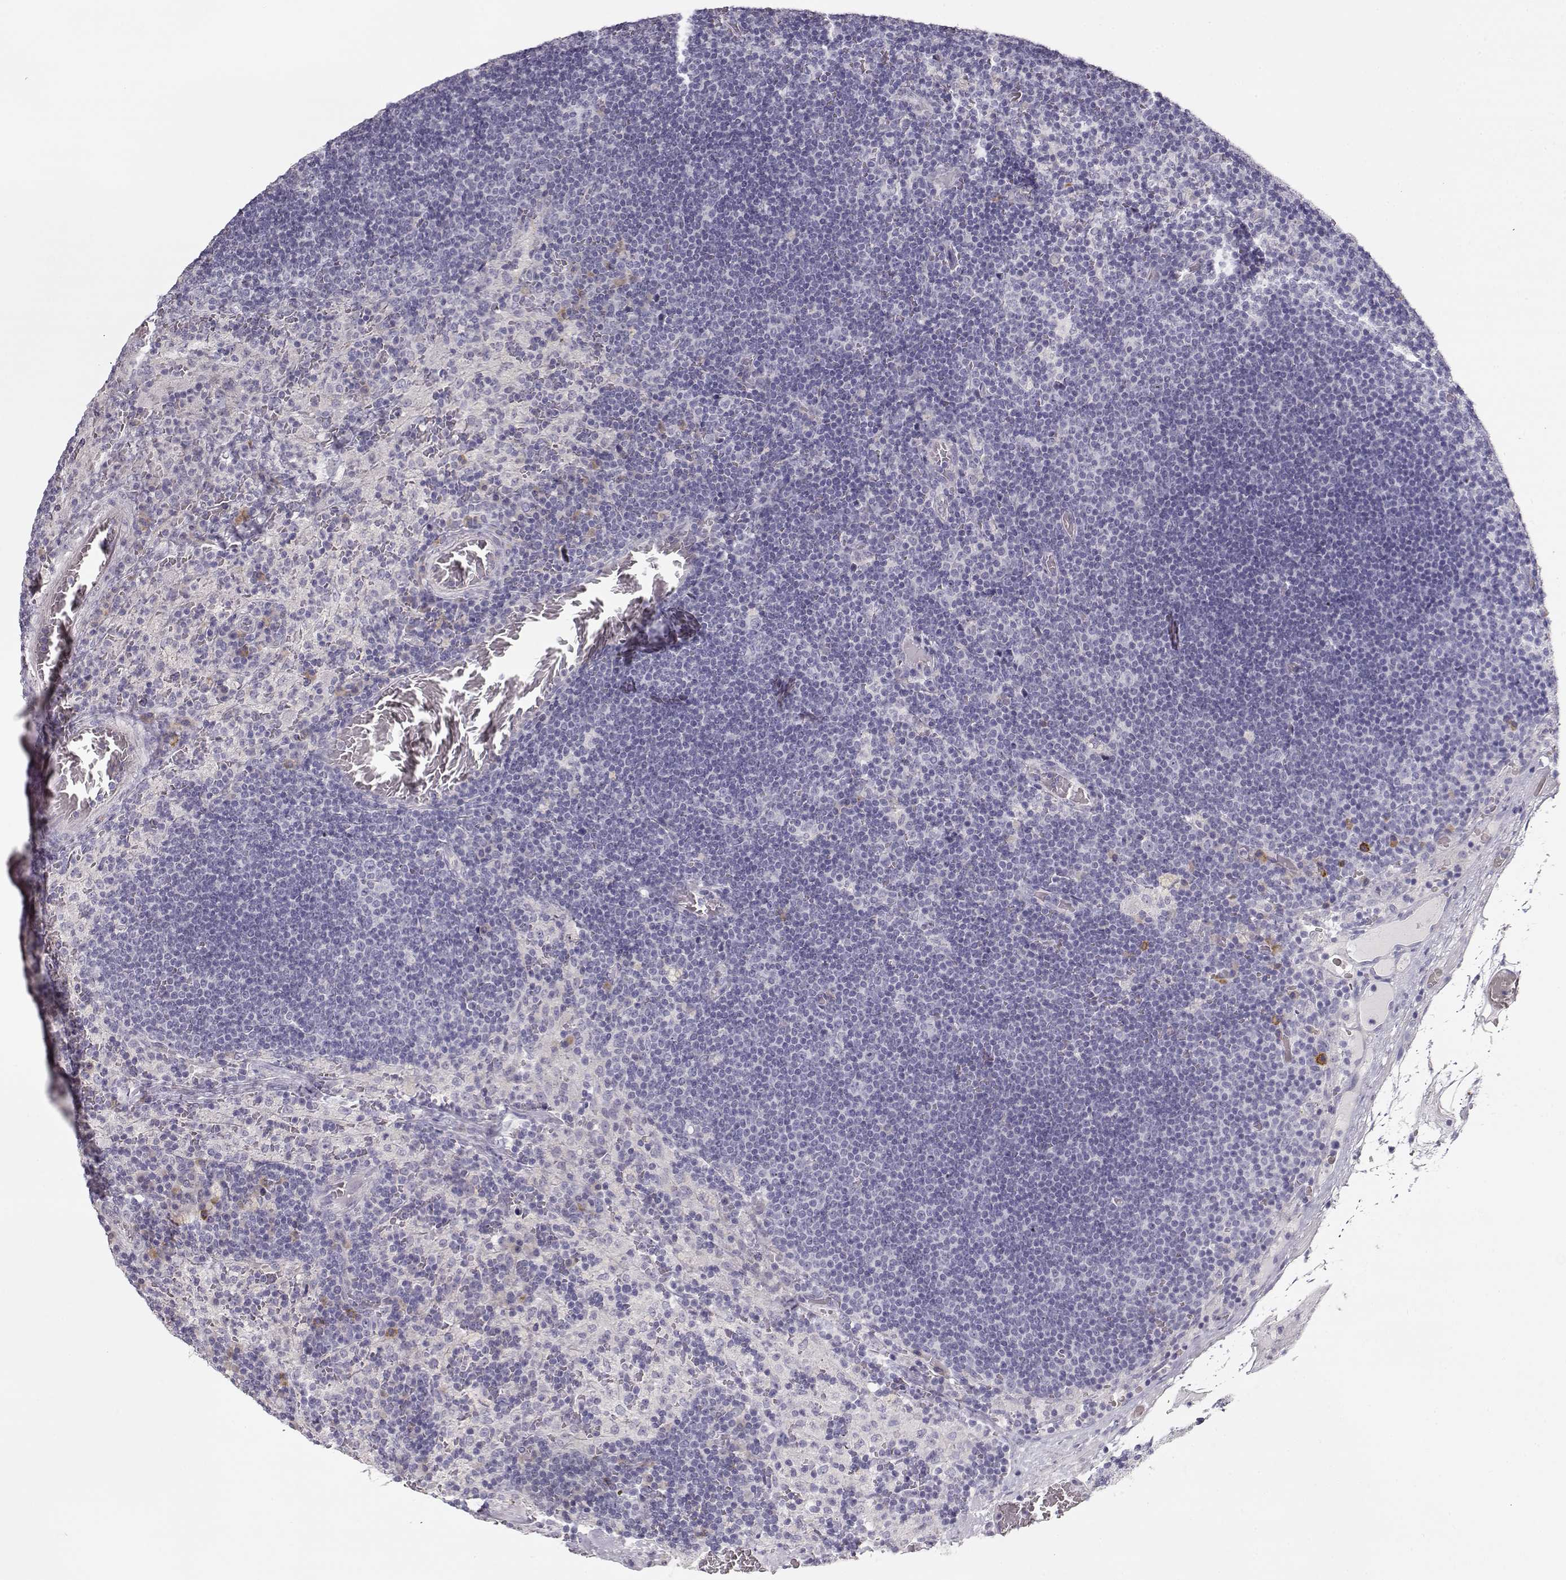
{"staining": {"intensity": "negative", "quantity": "none", "location": "none"}, "tissue": "lymph node", "cell_type": "Germinal center cells", "image_type": "normal", "snomed": [{"axis": "morphology", "description": "Normal tissue, NOS"}, {"axis": "topography", "description": "Lymph node"}], "caption": "An immunohistochemistry (IHC) photomicrograph of benign lymph node is shown. There is no staining in germinal center cells of lymph node.", "gene": "GLIPR1L2", "patient": {"sex": "male", "age": 63}}